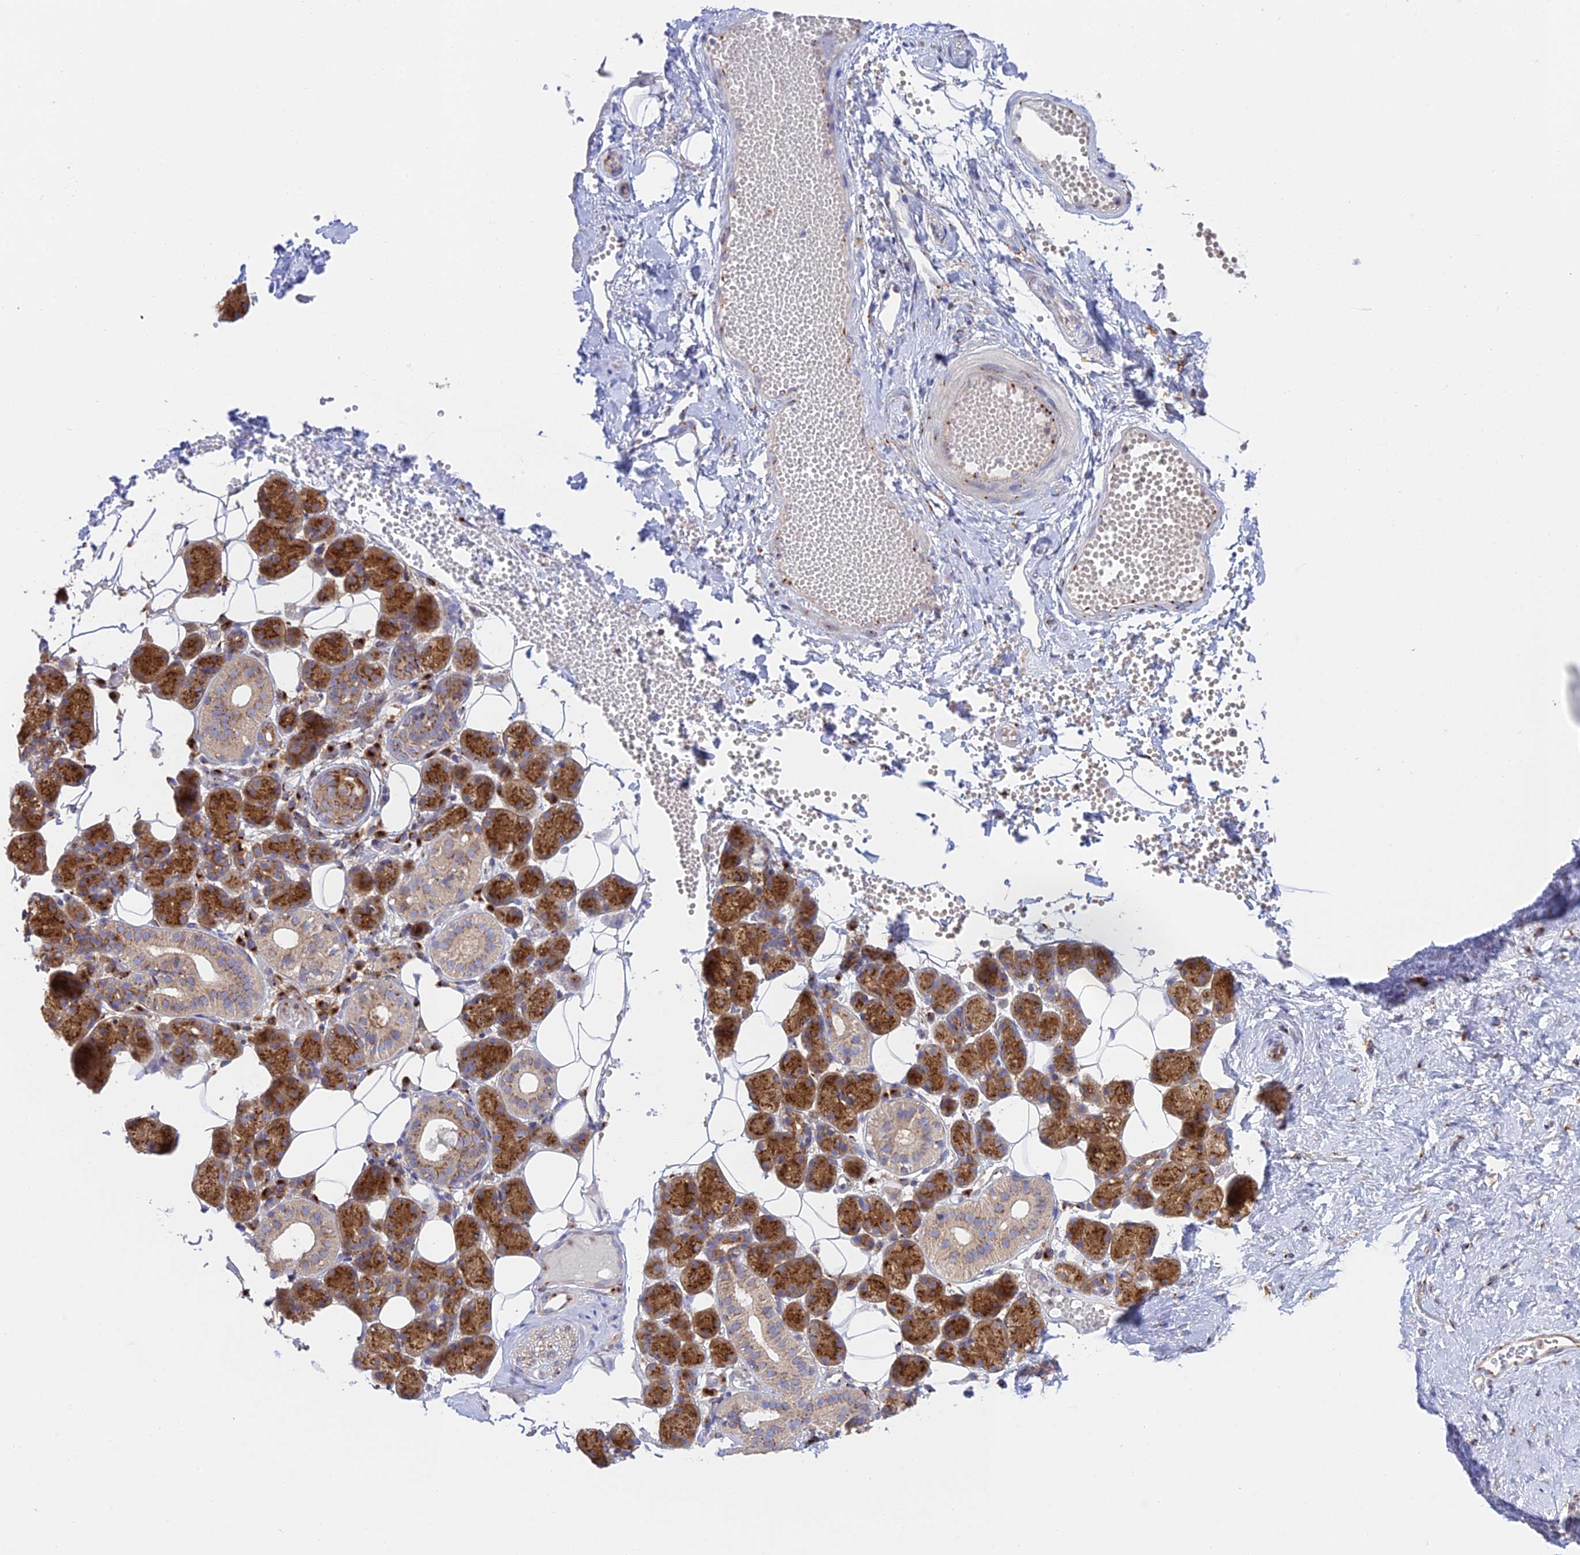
{"staining": {"intensity": "strong", "quantity": "25%-75%", "location": "cytoplasmic/membranous"}, "tissue": "salivary gland", "cell_type": "Glandular cells", "image_type": "normal", "snomed": [{"axis": "morphology", "description": "Normal tissue, NOS"}, {"axis": "topography", "description": "Salivary gland"}], "caption": "Immunohistochemical staining of unremarkable human salivary gland displays strong cytoplasmic/membranous protein expression in approximately 25%-75% of glandular cells. The staining was performed using DAB, with brown indicating positive protein expression. Nuclei are stained blue with hematoxylin.", "gene": "GOLGA3", "patient": {"sex": "female", "age": 33}}